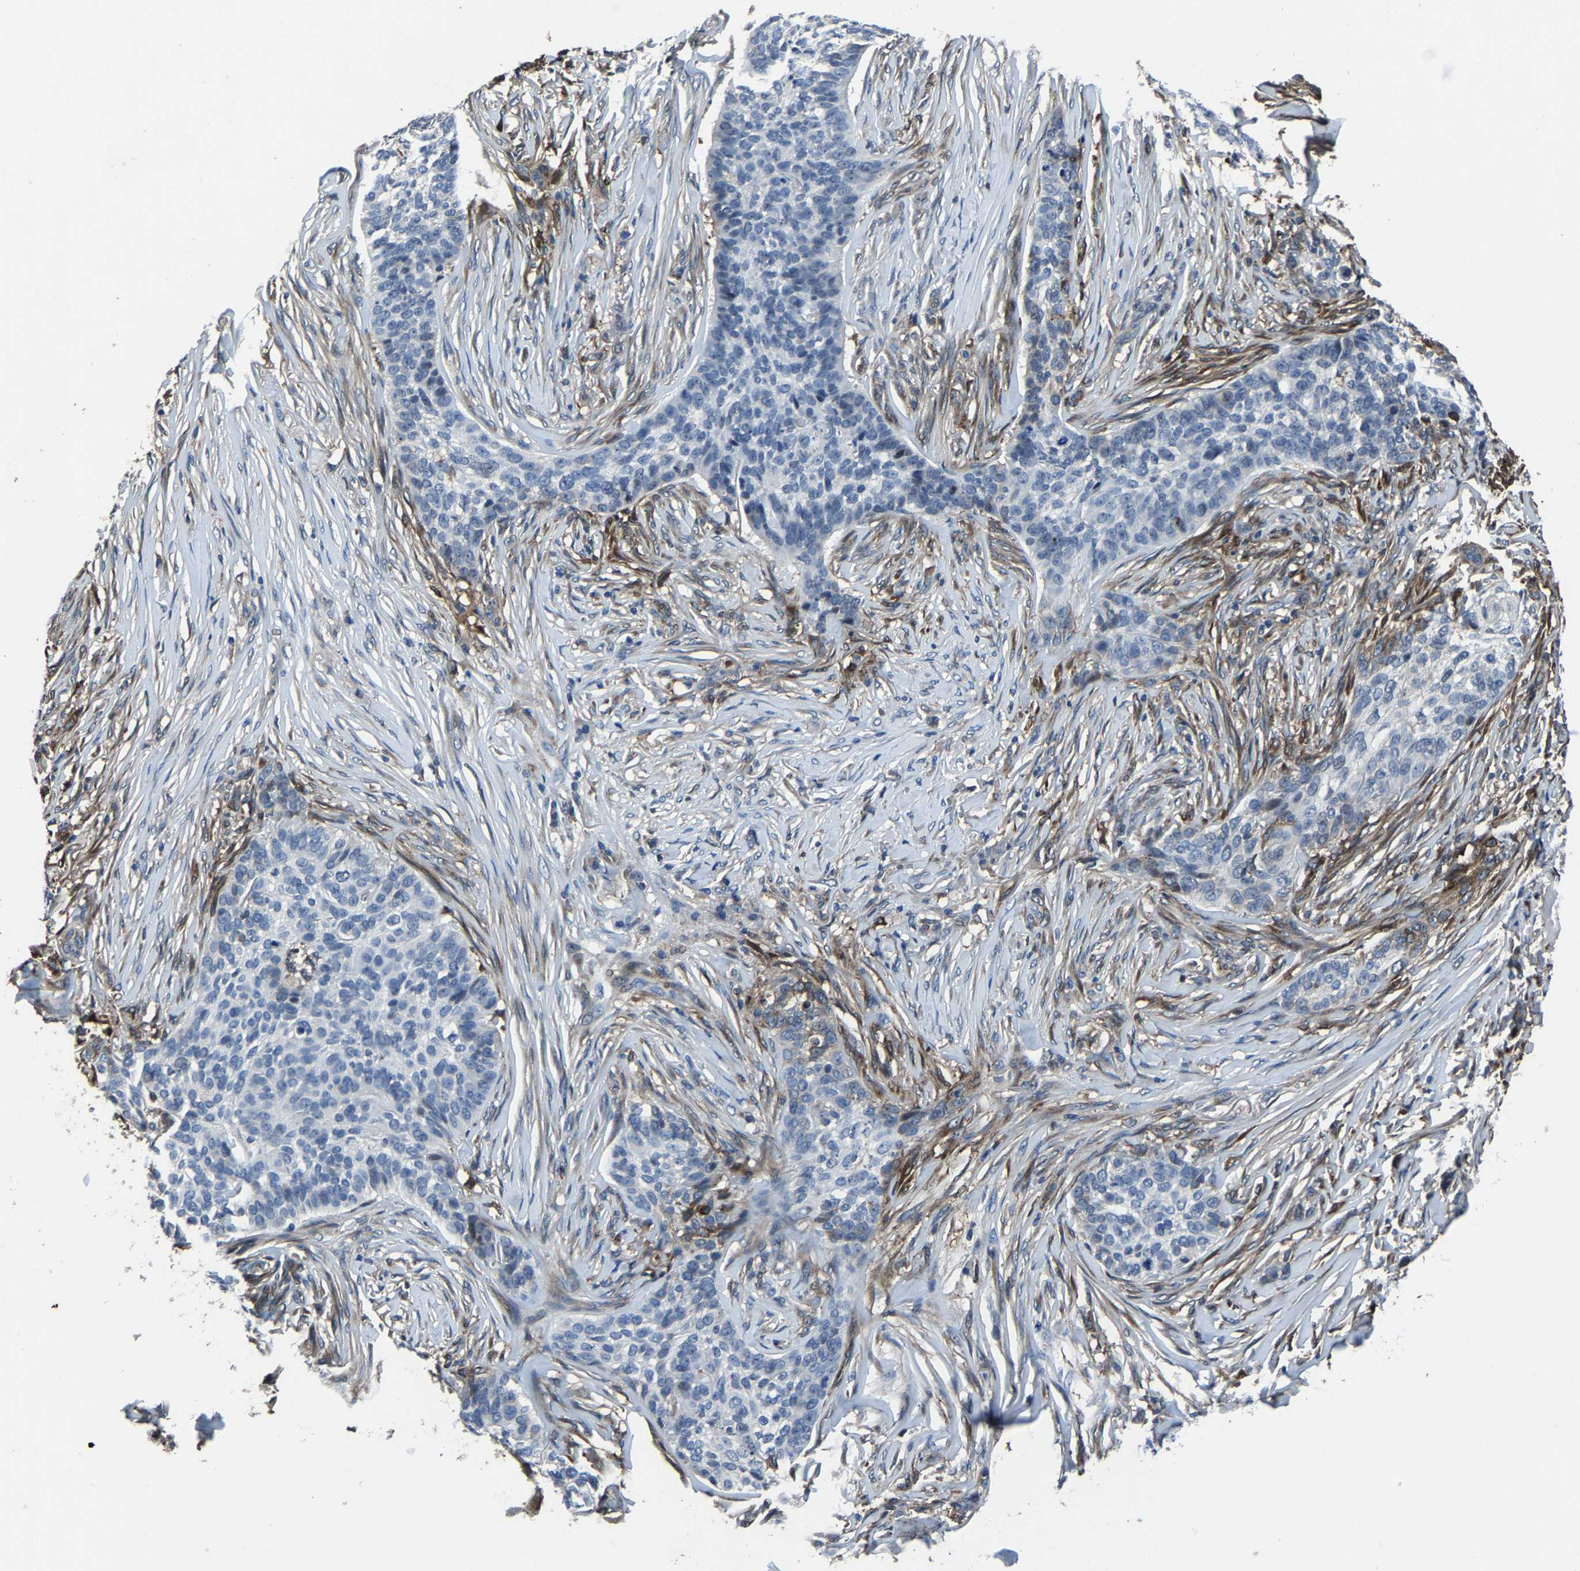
{"staining": {"intensity": "negative", "quantity": "none", "location": "none"}, "tissue": "skin cancer", "cell_type": "Tumor cells", "image_type": "cancer", "snomed": [{"axis": "morphology", "description": "Basal cell carcinoma"}, {"axis": "topography", "description": "Skin"}], "caption": "Immunohistochemistry image of skin cancer stained for a protein (brown), which reveals no expression in tumor cells.", "gene": "PCNX2", "patient": {"sex": "male", "age": 85}}